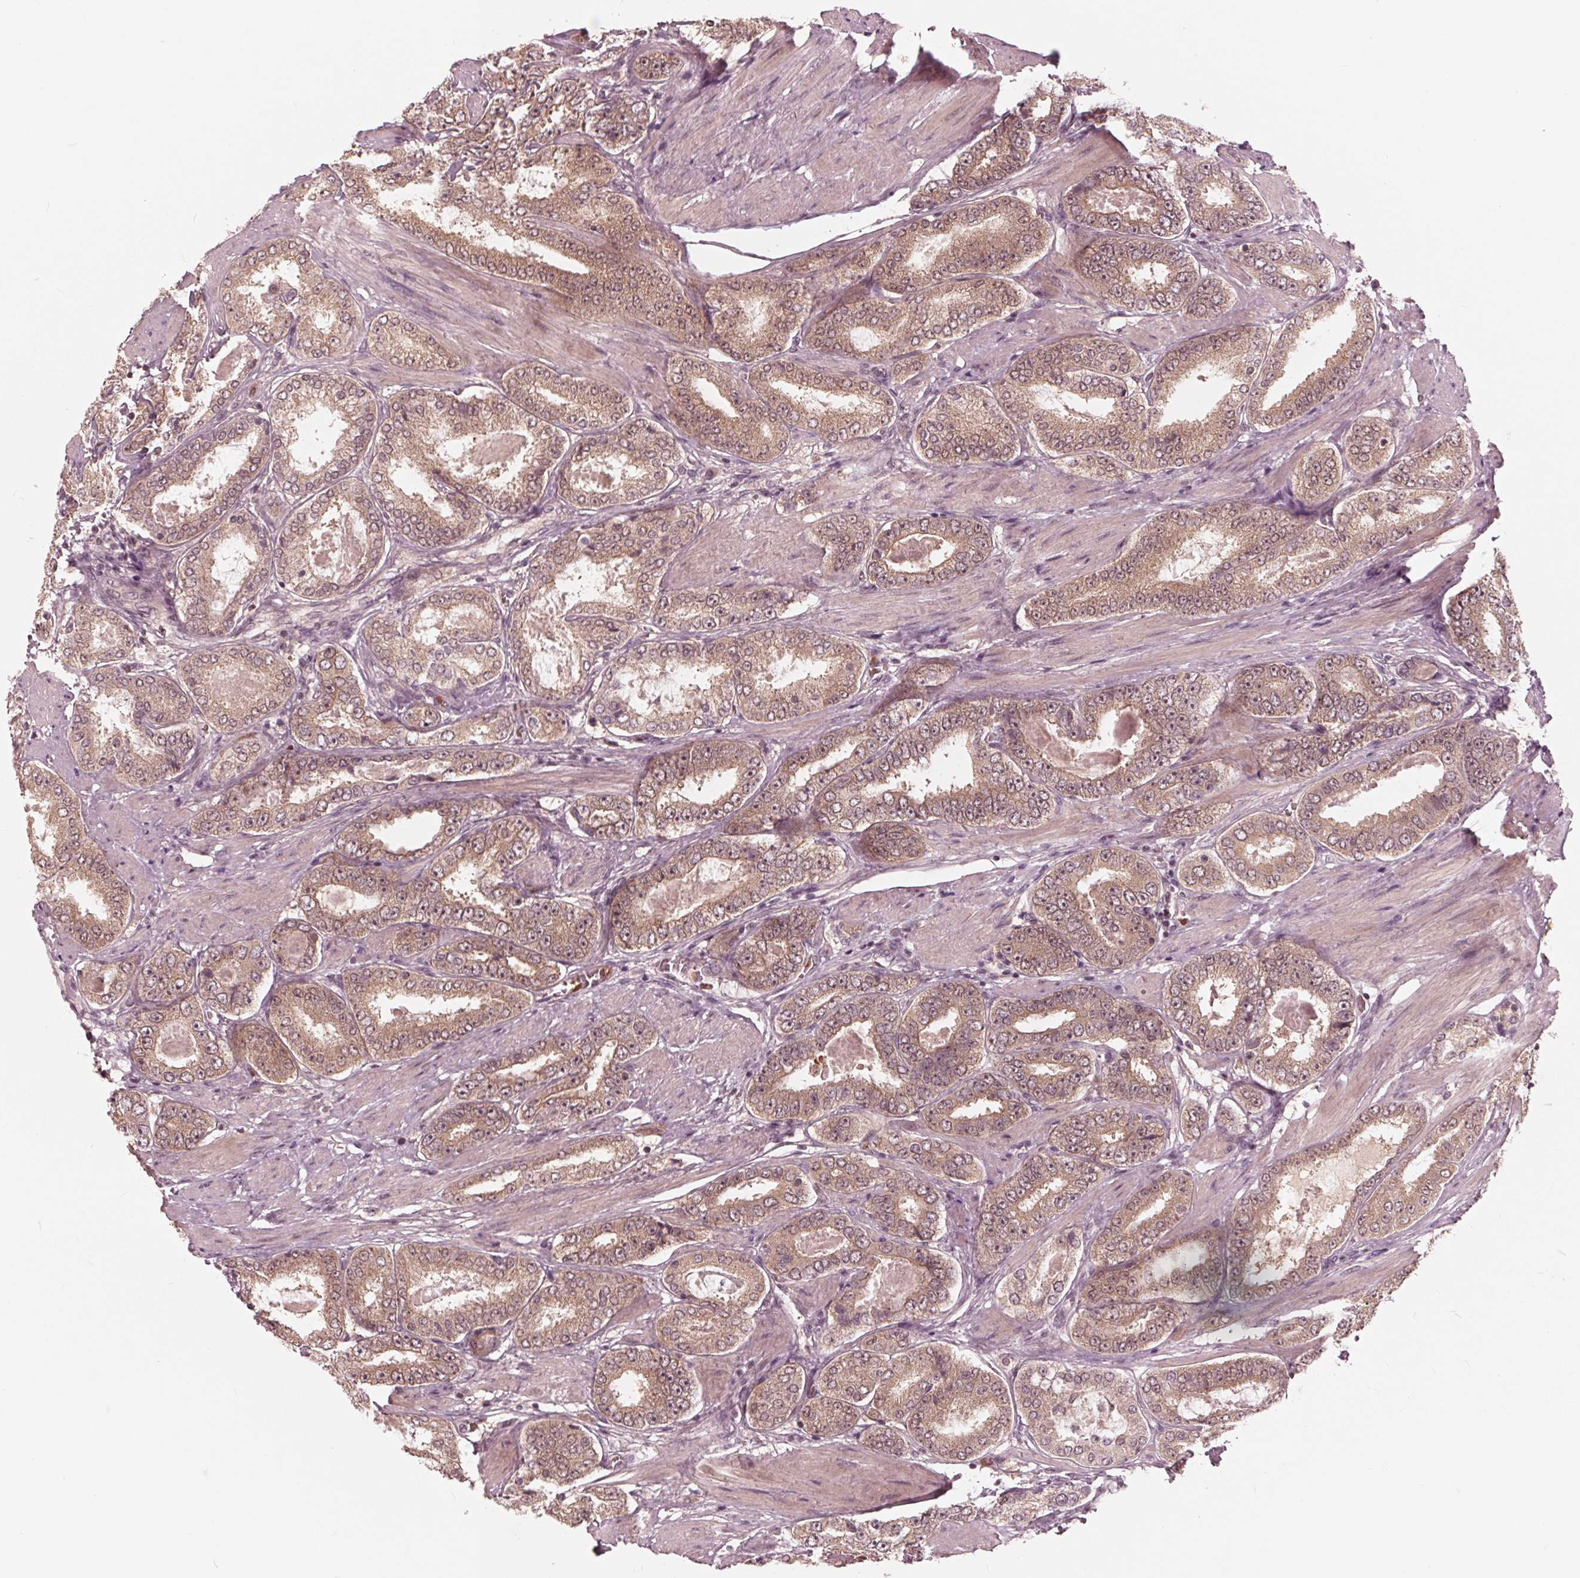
{"staining": {"intensity": "weak", "quantity": ">75%", "location": "cytoplasmic/membranous"}, "tissue": "prostate cancer", "cell_type": "Tumor cells", "image_type": "cancer", "snomed": [{"axis": "morphology", "description": "Adenocarcinoma, High grade"}, {"axis": "topography", "description": "Prostate"}], "caption": "A low amount of weak cytoplasmic/membranous expression is identified in about >75% of tumor cells in prostate high-grade adenocarcinoma tissue.", "gene": "UBALD1", "patient": {"sex": "male", "age": 63}}